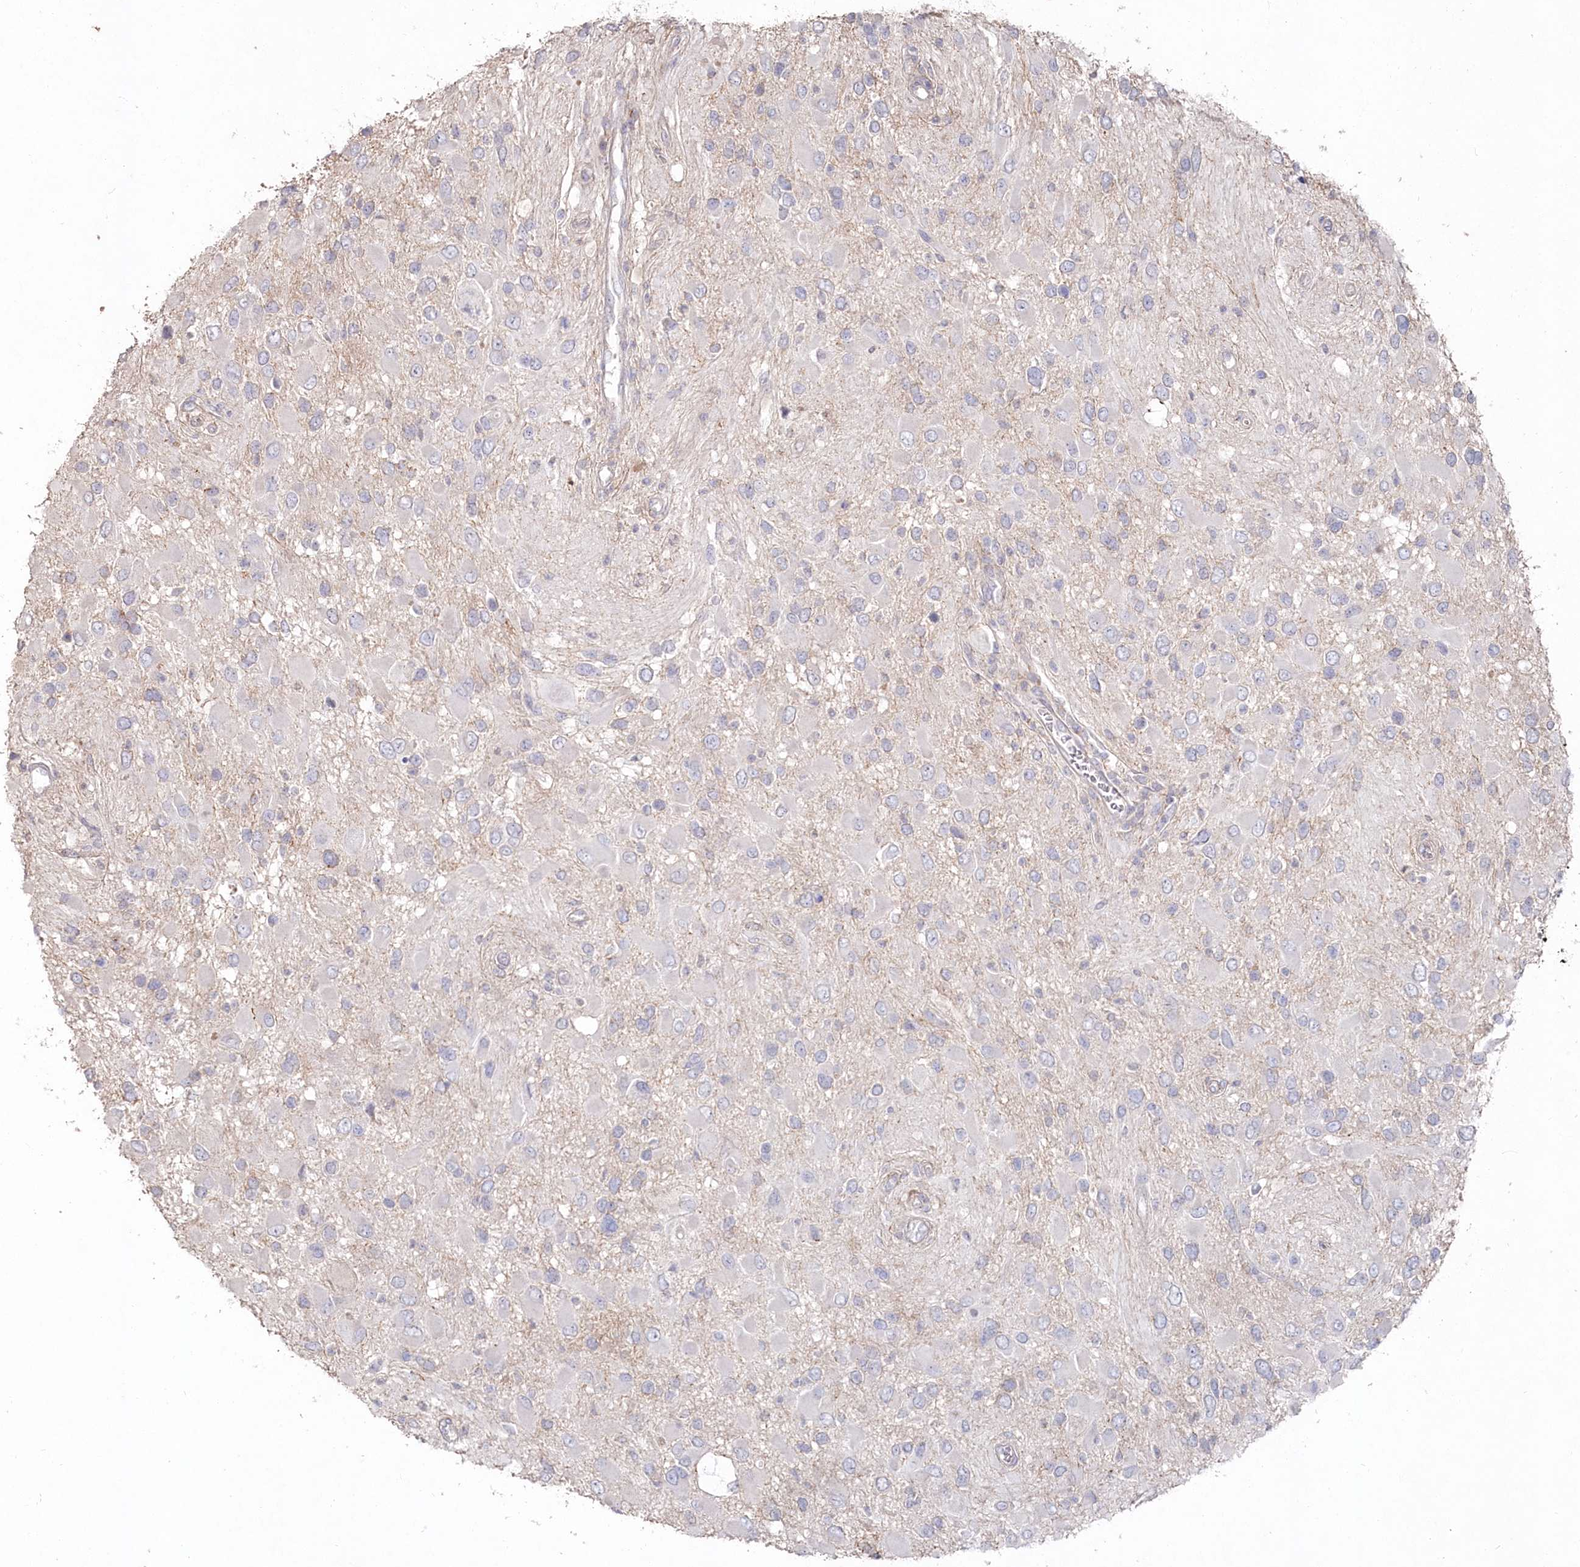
{"staining": {"intensity": "negative", "quantity": "none", "location": "none"}, "tissue": "glioma", "cell_type": "Tumor cells", "image_type": "cancer", "snomed": [{"axis": "morphology", "description": "Glioma, malignant, High grade"}, {"axis": "topography", "description": "Brain"}], "caption": "This is a micrograph of IHC staining of glioma, which shows no staining in tumor cells.", "gene": "TGFBRAP1", "patient": {"sex": "male", "age": 53}}